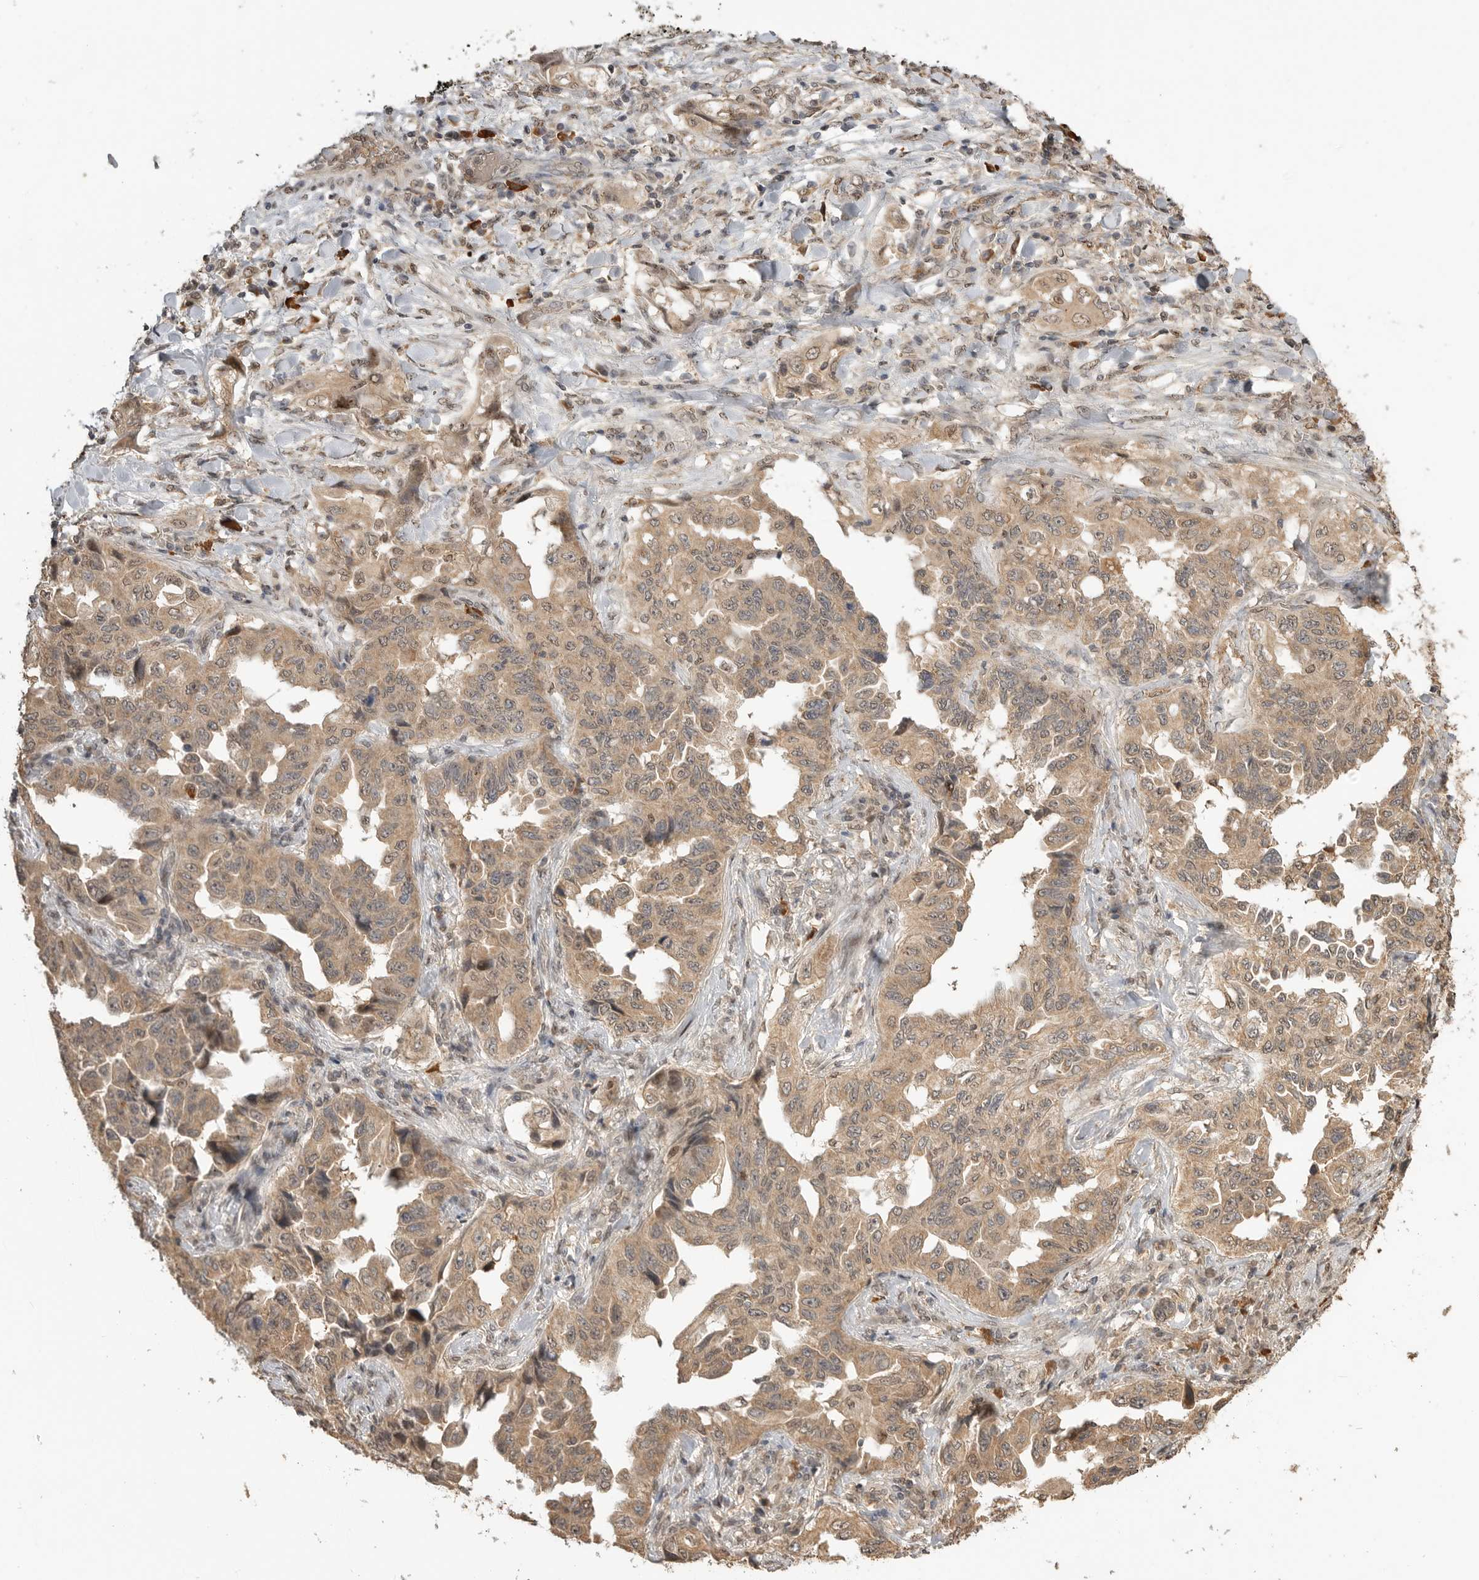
{"staining": {"intensity": "moderate", "quantity": ">75%", "location": "cytoplasmic/membranous"}, "tissue": "lung cancer", "cell_type": "Tumor cells", "image_type": "cancer", "snomed": [{"axis": "morphology", "description": "Adenocarcinoma, NOS"}, {"axis": "topography", "description": "Lung"}], "caption": "Human adenocarcinoma (lung) stained with a protein marker shows moderate staining in tumor cells.", "gene": "ASPSCR1", "patient": {"sex": "female", "age": 51}}